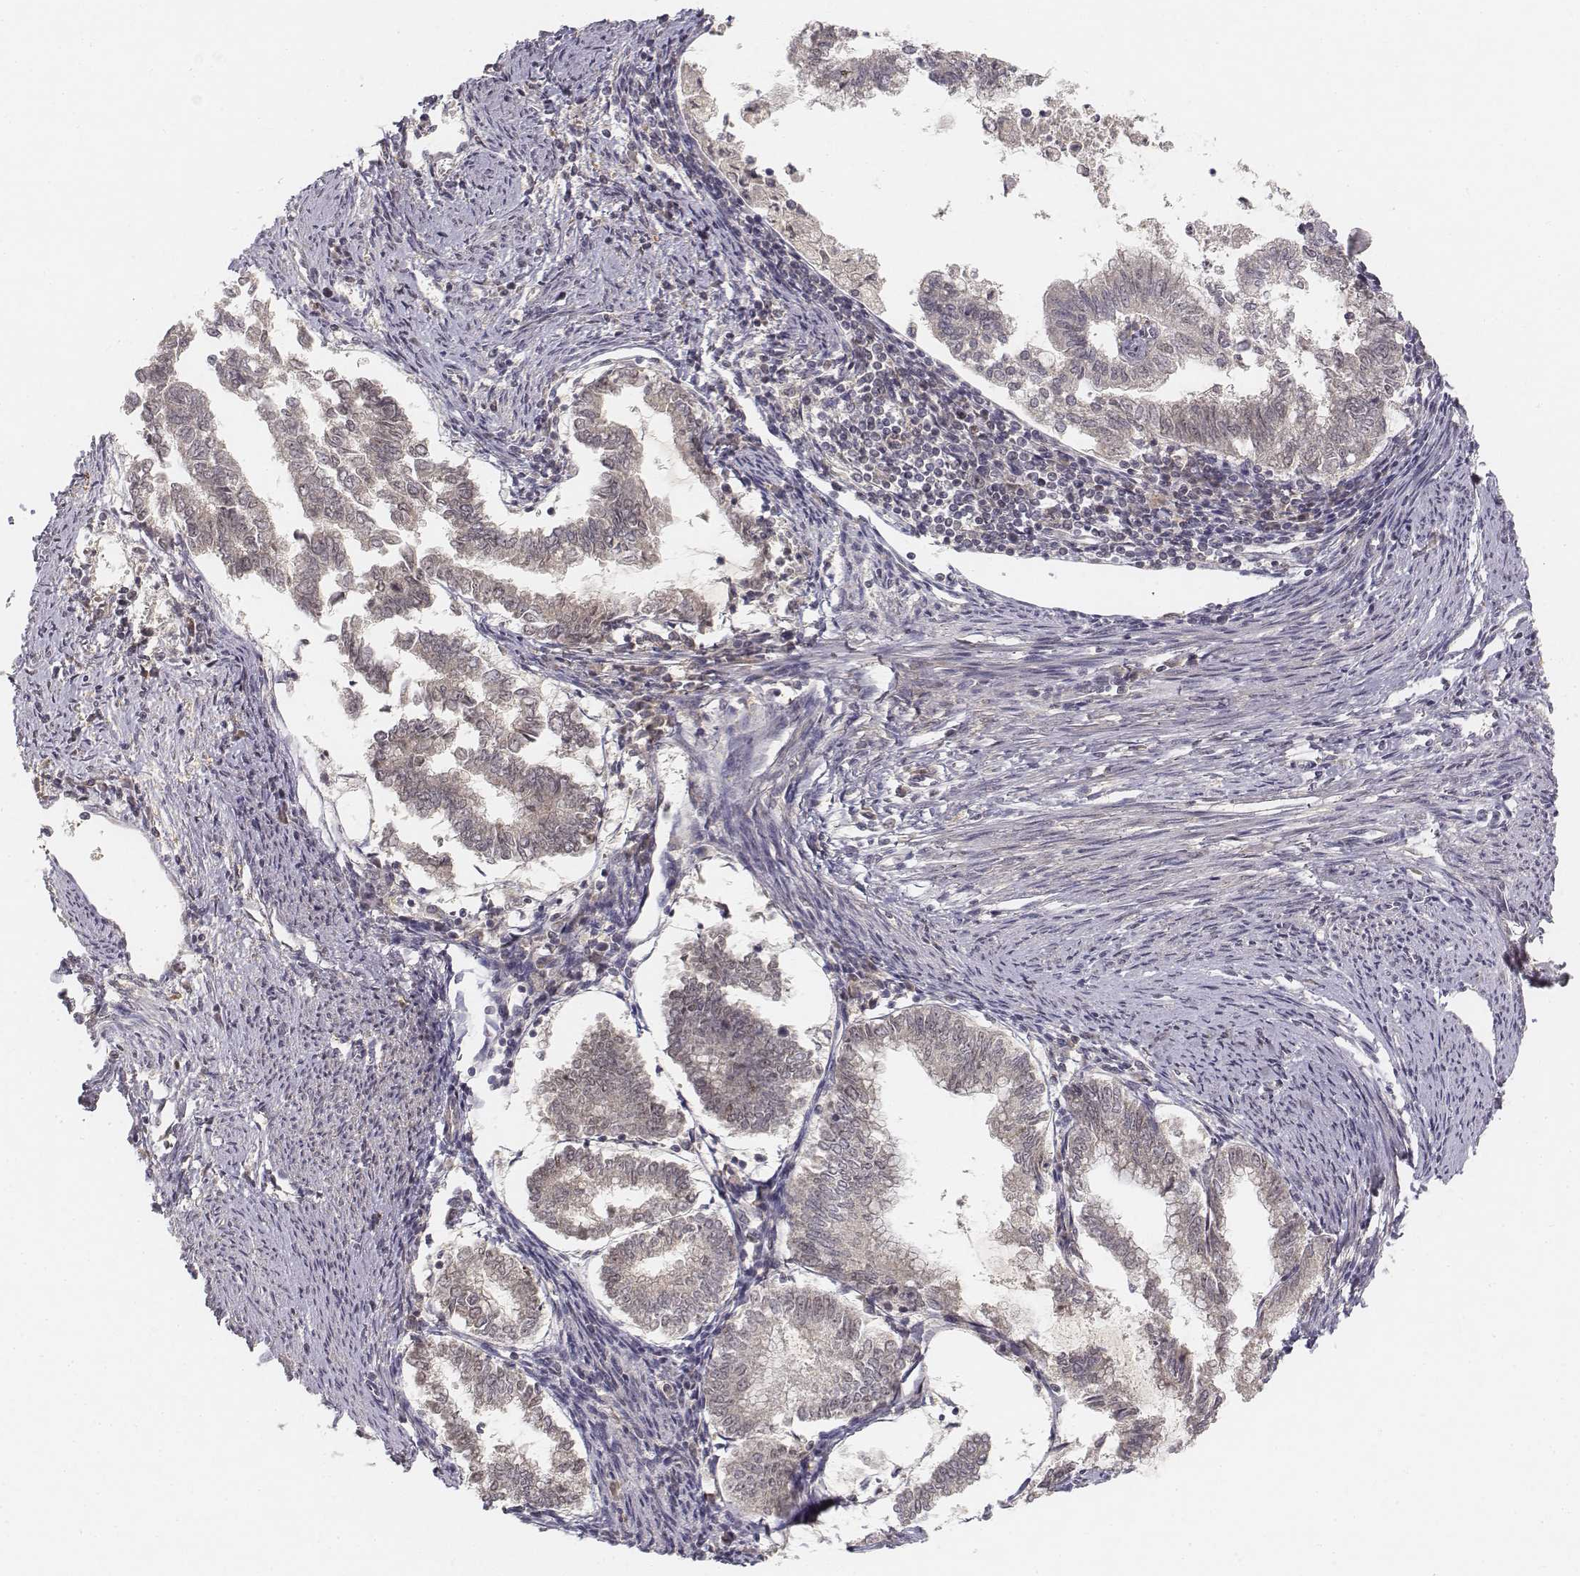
{"staining": {"intensity": "negative", "quantity": "none", "location": "none"}, "tissue": "endometrial cancer", "cell_type": "Tumor cells", "image_type": "cancer", "snomed": [{"axis": "morphology", "description": "Adenocarcinoma, NOS"}, {"axis": "topography", "description": "Endometrium"}], "caption": "Adenocarcinoma (endometrial) was stained to show a protein in brown. There is no significant expression in tumor cells.", "gene": "FANCD2", "patient": {"sex": "female", "age": 79}}